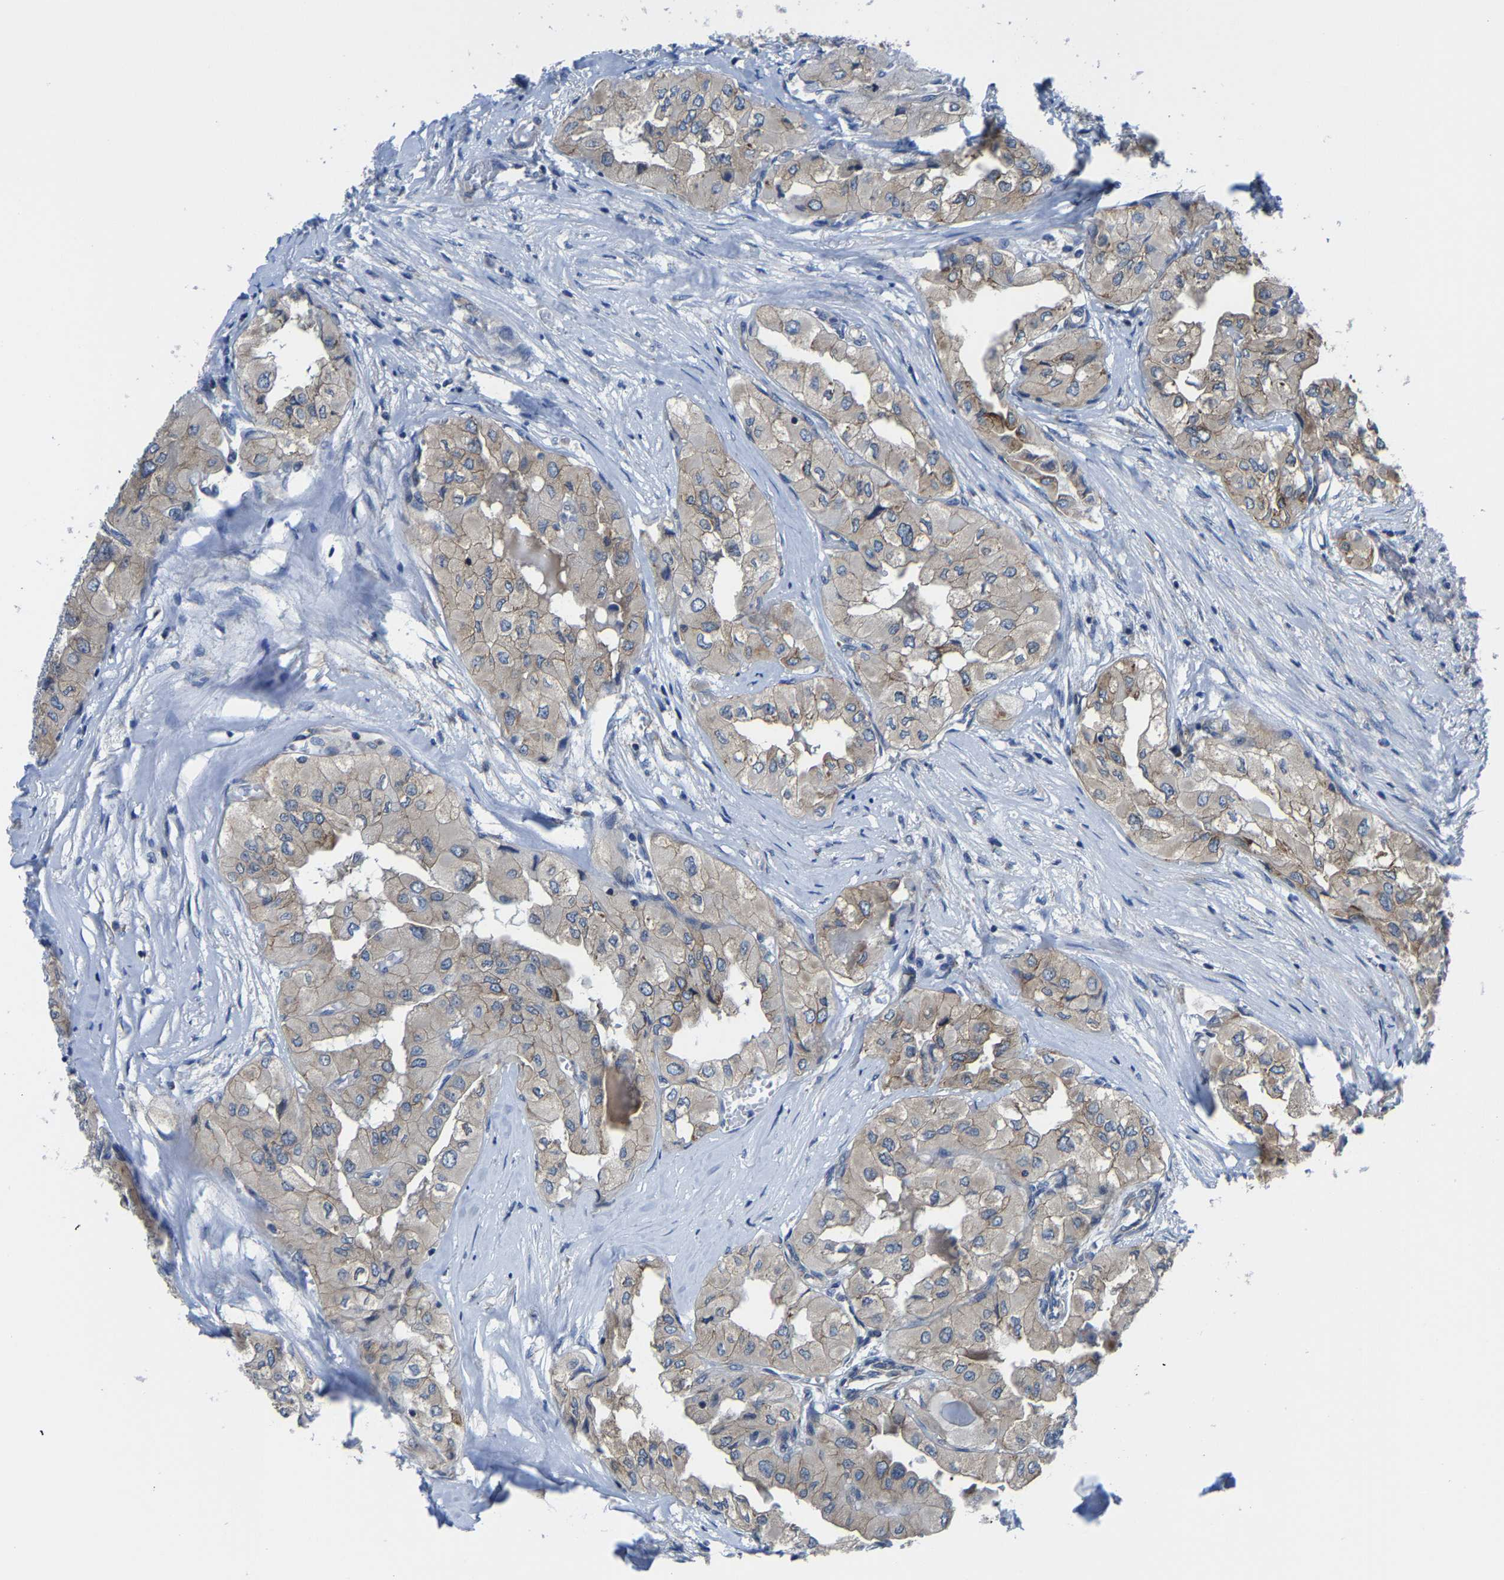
{"staining": {"intensity": "negative", "quantity": "none", "location": "none"}, "tissue": "thyroid cancer", "cell_type": "Tumor cells", "image_type": "cancer", "snomed": [{"axis": "morphology", "description": "Papillary adenocarcinoma, NOS"}, {"axis": "topography", "description": "Thyroid gland"}], "caption": "Histopathology image shows no protein positivity in tumor cells of thyroid cancer (papillary adenocarcinoma) tissue.", "gene": "G3BP2", "patient": {"sex": "female", "age": 59}}